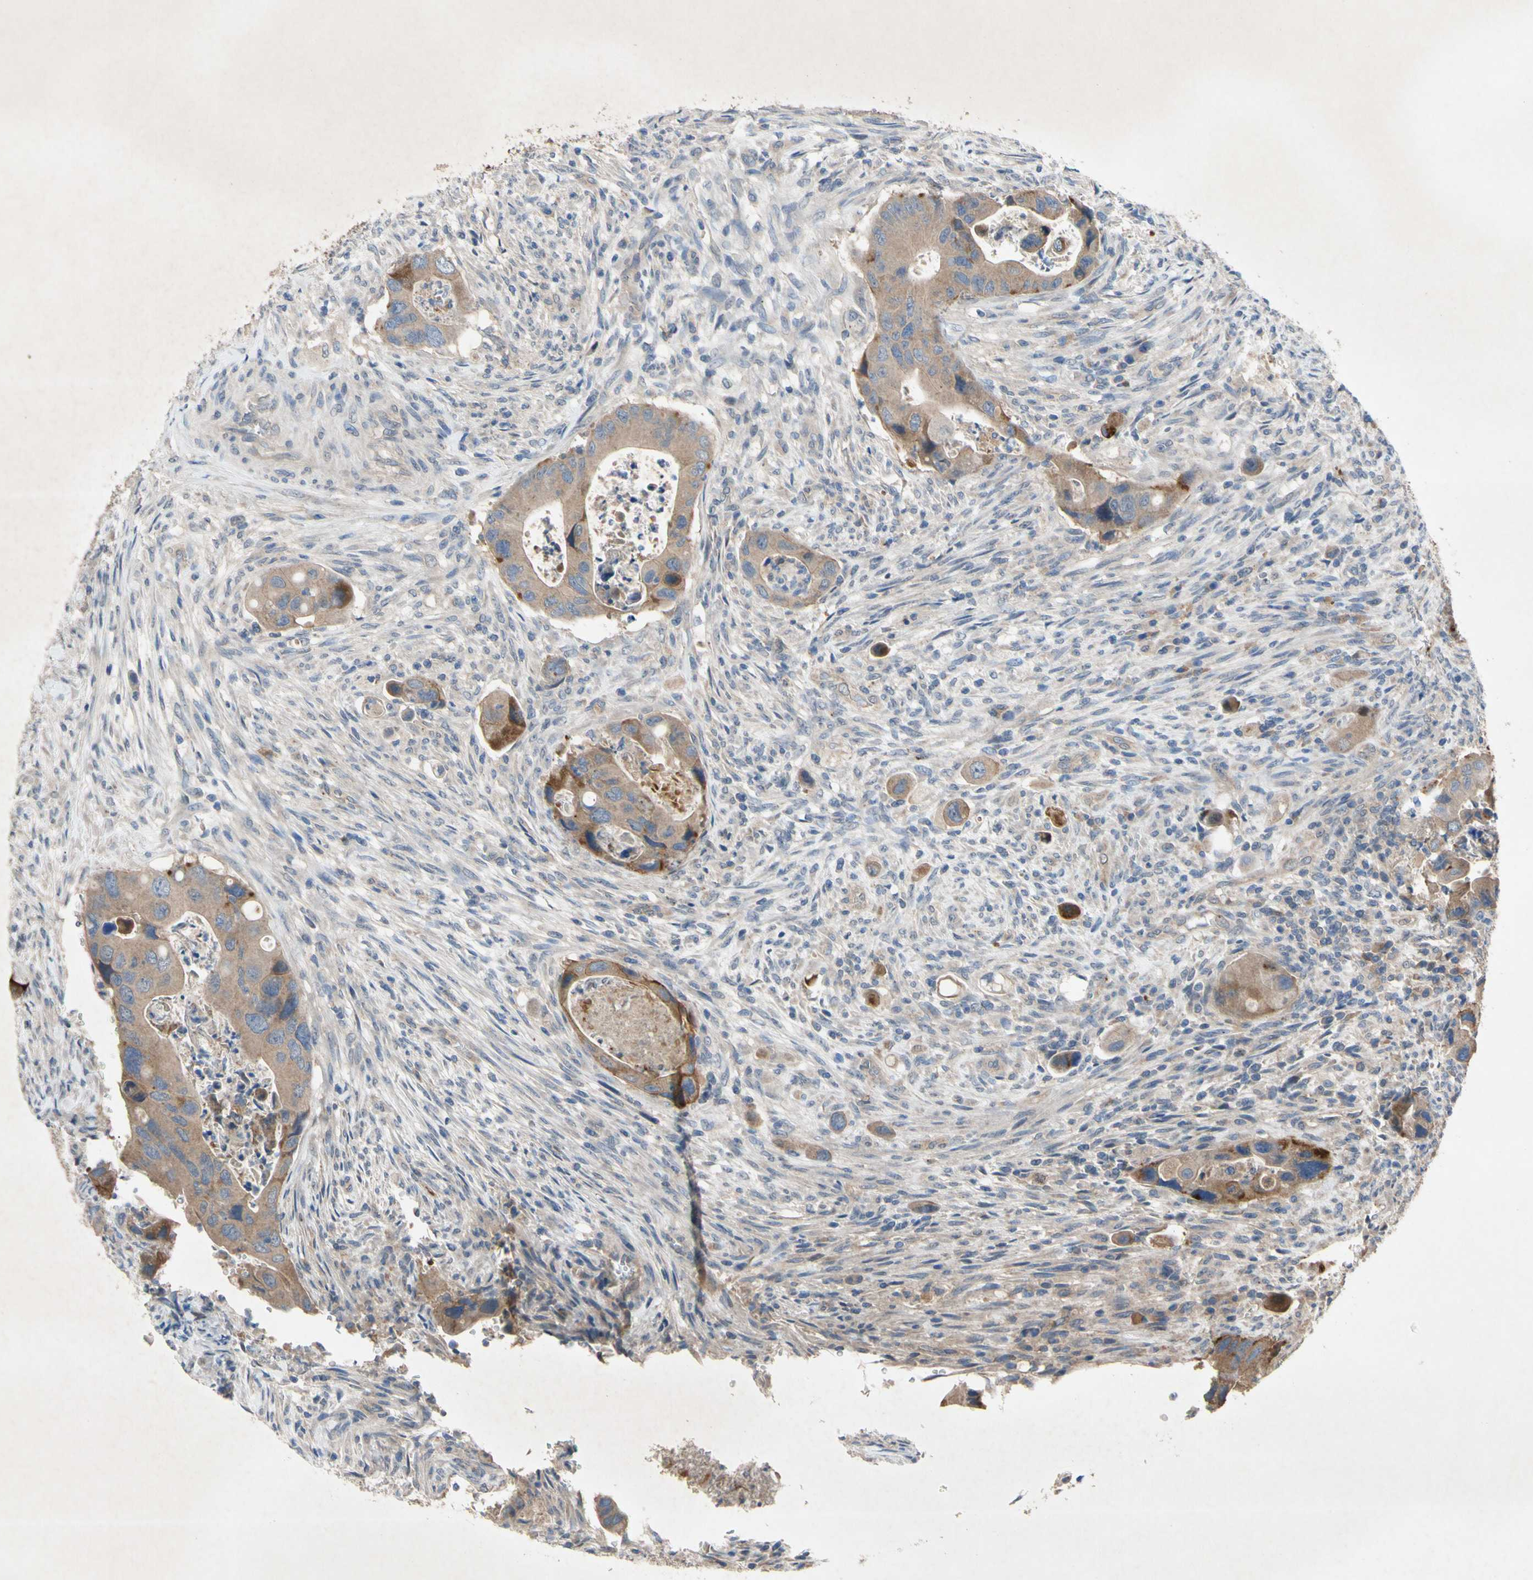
{"staining": {"intensity": "moderate", "quantity": ">75%", "location": "cytoplasmic/membranous"}, "tissue": "colorectal cancer", "cell_type": "Tumor cells", "image_type": "cancer", "snomed": [{"axis": "morphology", "description": "Adenocarcinoma, NOS"}, {"axis": "topography", "description": "Rectum"}], "caption": "Immunohistochemical staining of adenocarcinoma (colorectal) reveals medium levels of moderate cytoplasmic/membranous positivity in about >75% of tumor cells.", "gene": "HILPDA", "patient": {"sex": "female", "age": 57}}